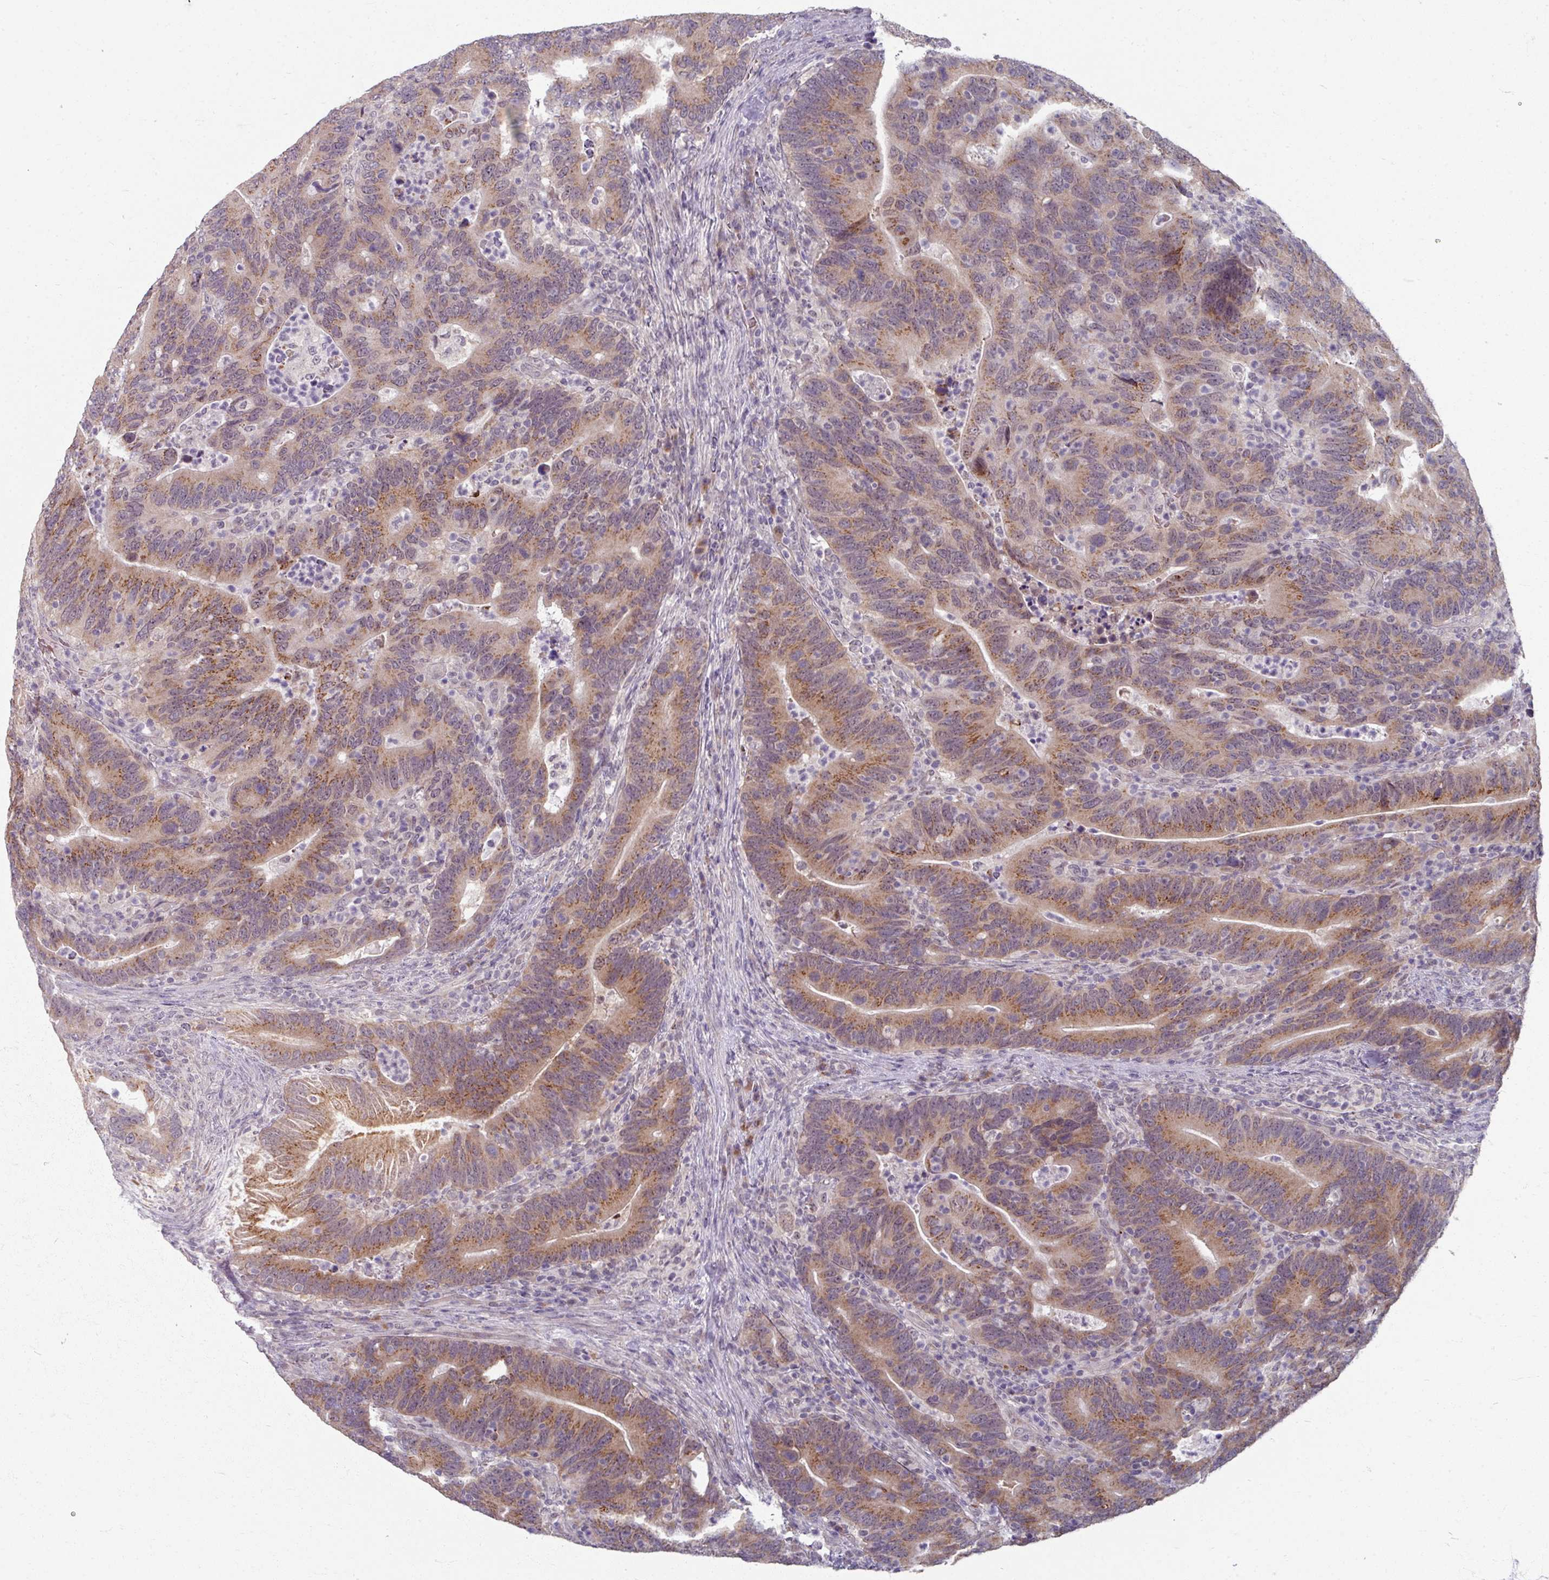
{"staining": {"intensity": "moderate", "quantity": ">75%", "location": "cytoplasmic/membranous"}, "tissue": "colorectal cancer", "cell_type": "Tumor cells", "image_type": "cancer", "snomed": [{"axis": "morphology", "description": "Adenocarcinoma, NOS"}, {"axis": "topography", "description": "Colon"}], "caption": "IHC of adenocarcinoma (colorectal) displays medium levels of moderate cytoplasmic/membranous staining in approximately >75% of tumor cells. (brown staining indicates protein expression, while blue staining denotes nuclei).", "gene": "KMT5C", "patient": {"sex": "female", "age": 66}}